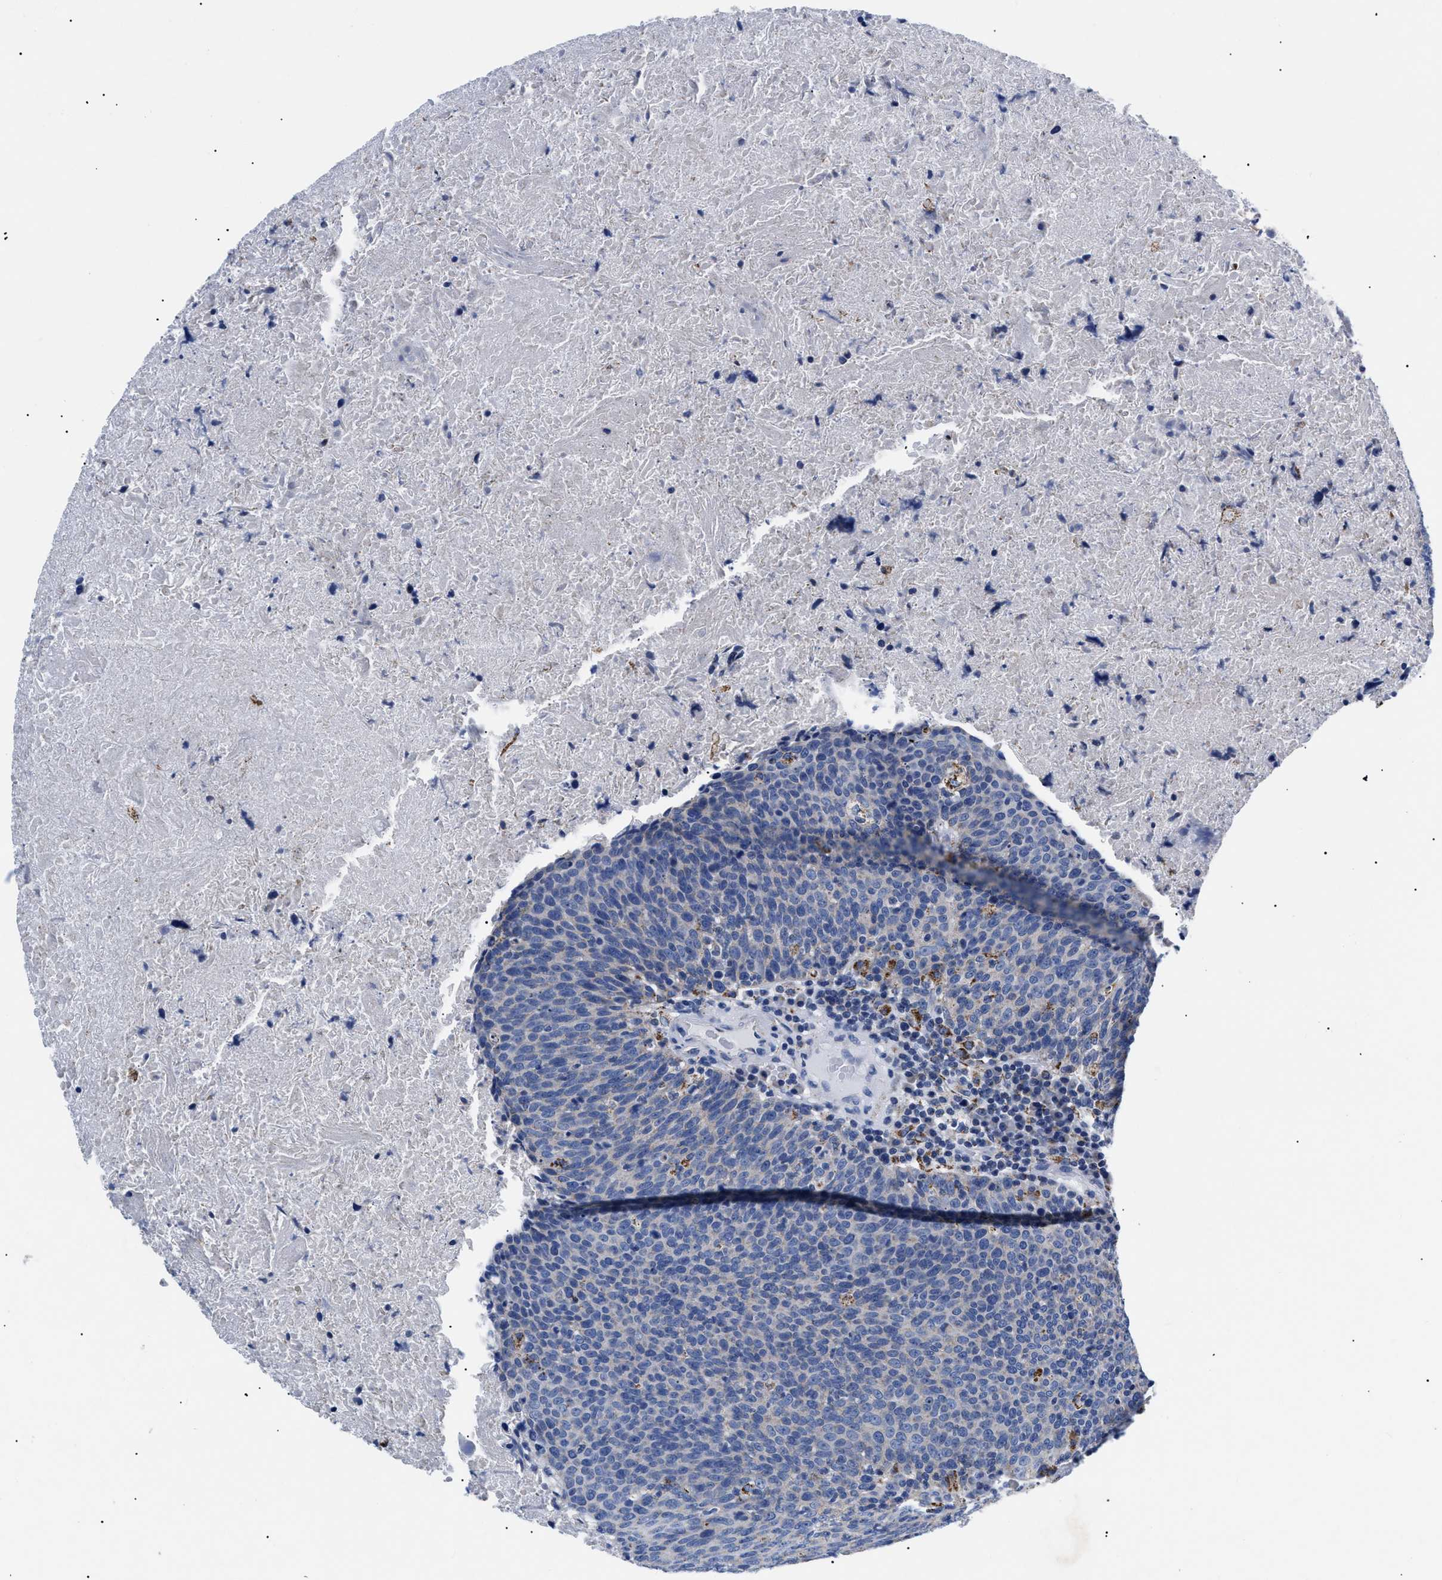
{"staining": {"intensity": "negative", "quantity": "none", "location": "none"}, "tissue": "head and neck cancer", "cell_type": "Tumor cells", "image_type": "cancer", "snomed": [{"axis": "morphology", "description": "Squamous cell carcinoma, NOS"}, {"axis": "morphology", "description": "Squamous cell carcinoma, metastatic, NOS"}, {"axis": "topography", "description": "Lymph node"}, {"axis": "topography", "description": "Head-Neck"}], "caption": "High power microscopy image of an IHC image of head and neck metastatic squamous cell carcinoma, revealing no significant staining in tumor cells.", "gene": "GPR149", "patient": {"sex": "male", "age": 62}}